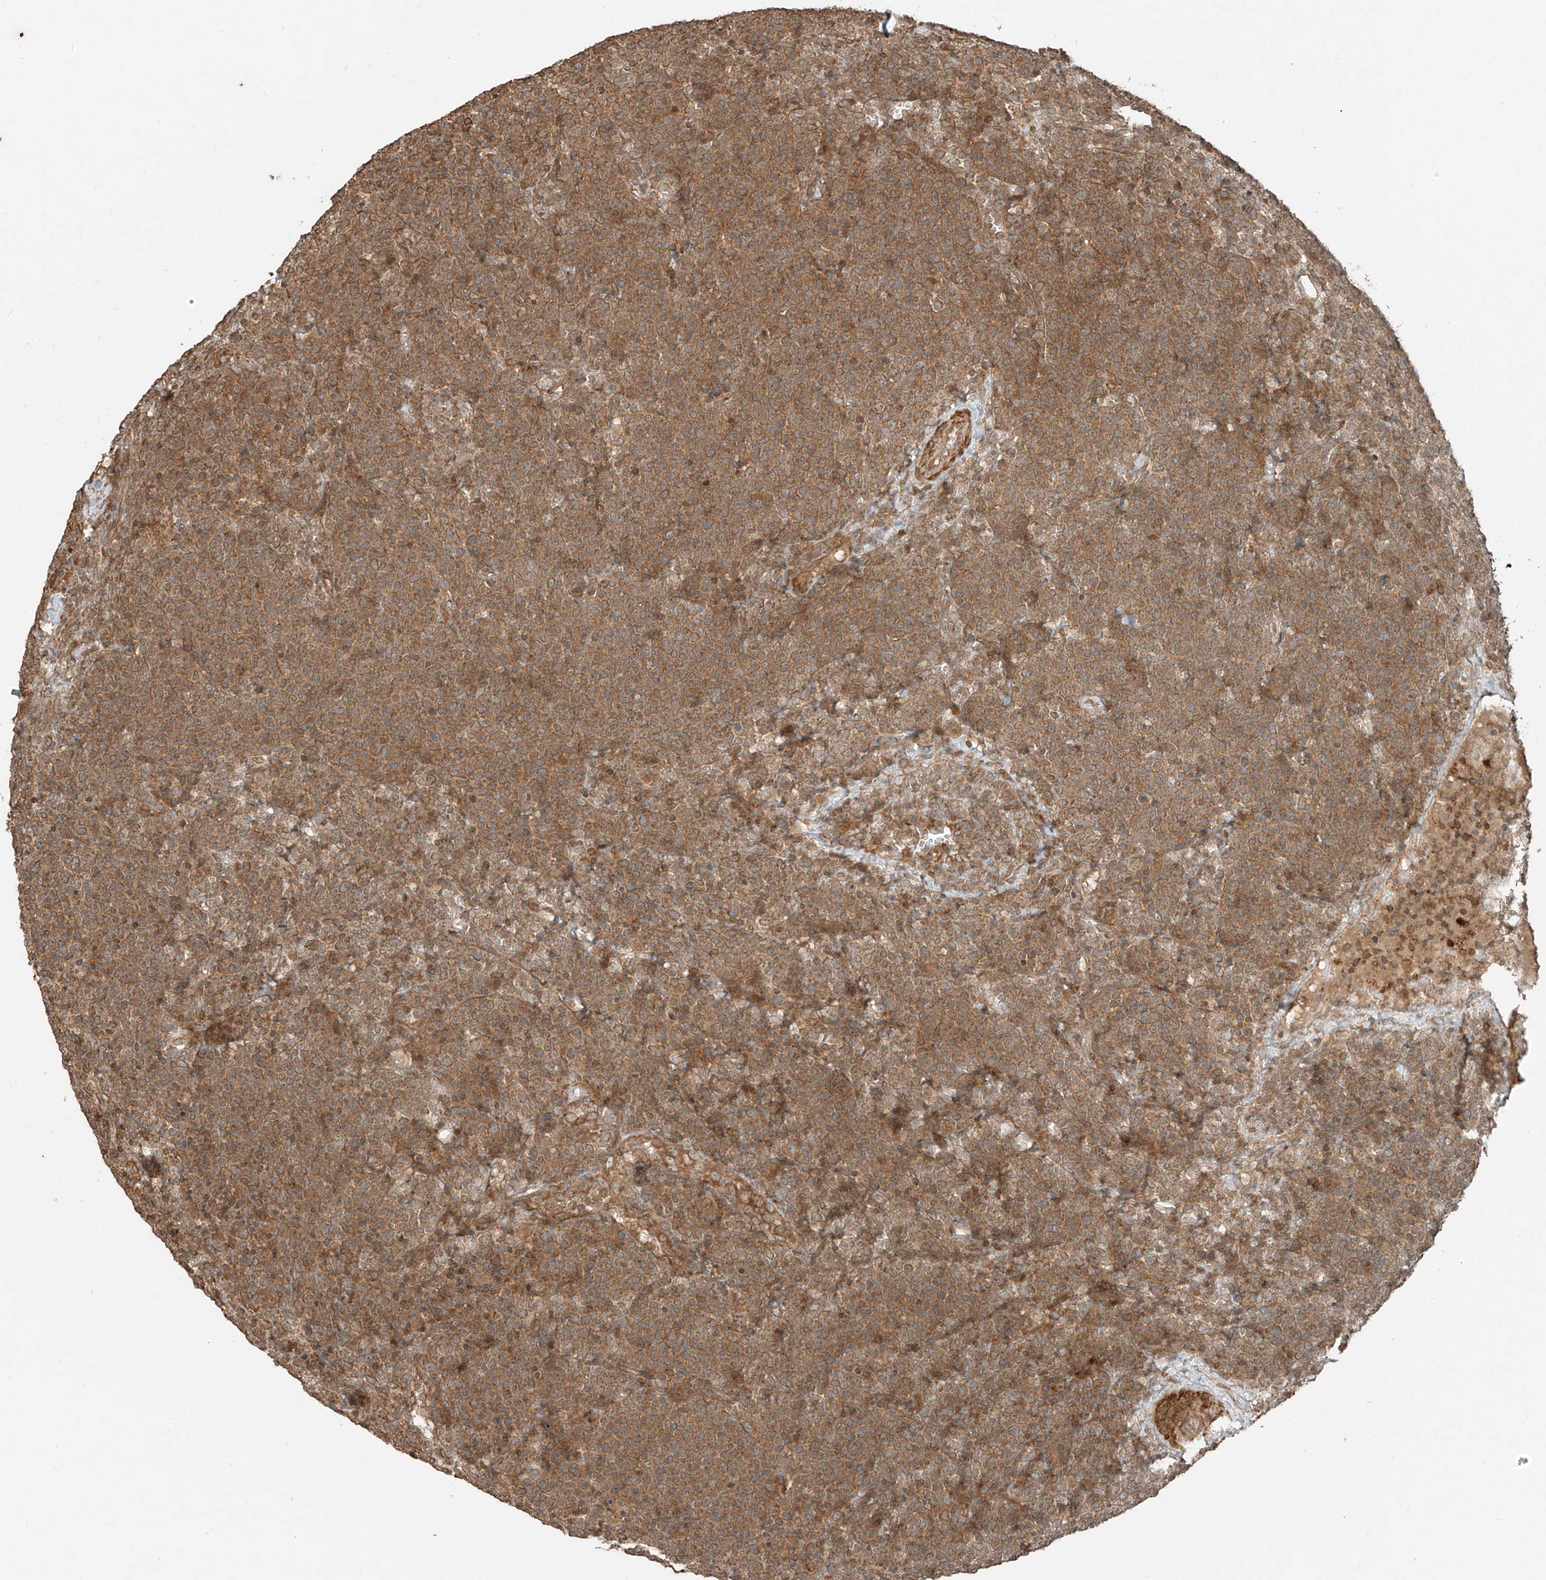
{"staining": {"intensity": "moderate", "quantity": ">75%", "location": "cytoplasmic/membranous"}, "tissue": "lymphoma", "cell_type": "Tumor cells", "image_type": "cancer", "snomed": [{"axis": "morphology", "description": "Malignant lymphoma, non-Hodgkin's type, High grade"}, {"axis": "topography", "description": "Lymph node"}], "caption": "Immunohistochemical staining of human lymphoma reveals medium levels of moderate cytoplasmic/membranous protein positivity in about >75% of tumor cells.", "gene": "ANKZF1", "patient": {"sex": "male", "age": 61}}